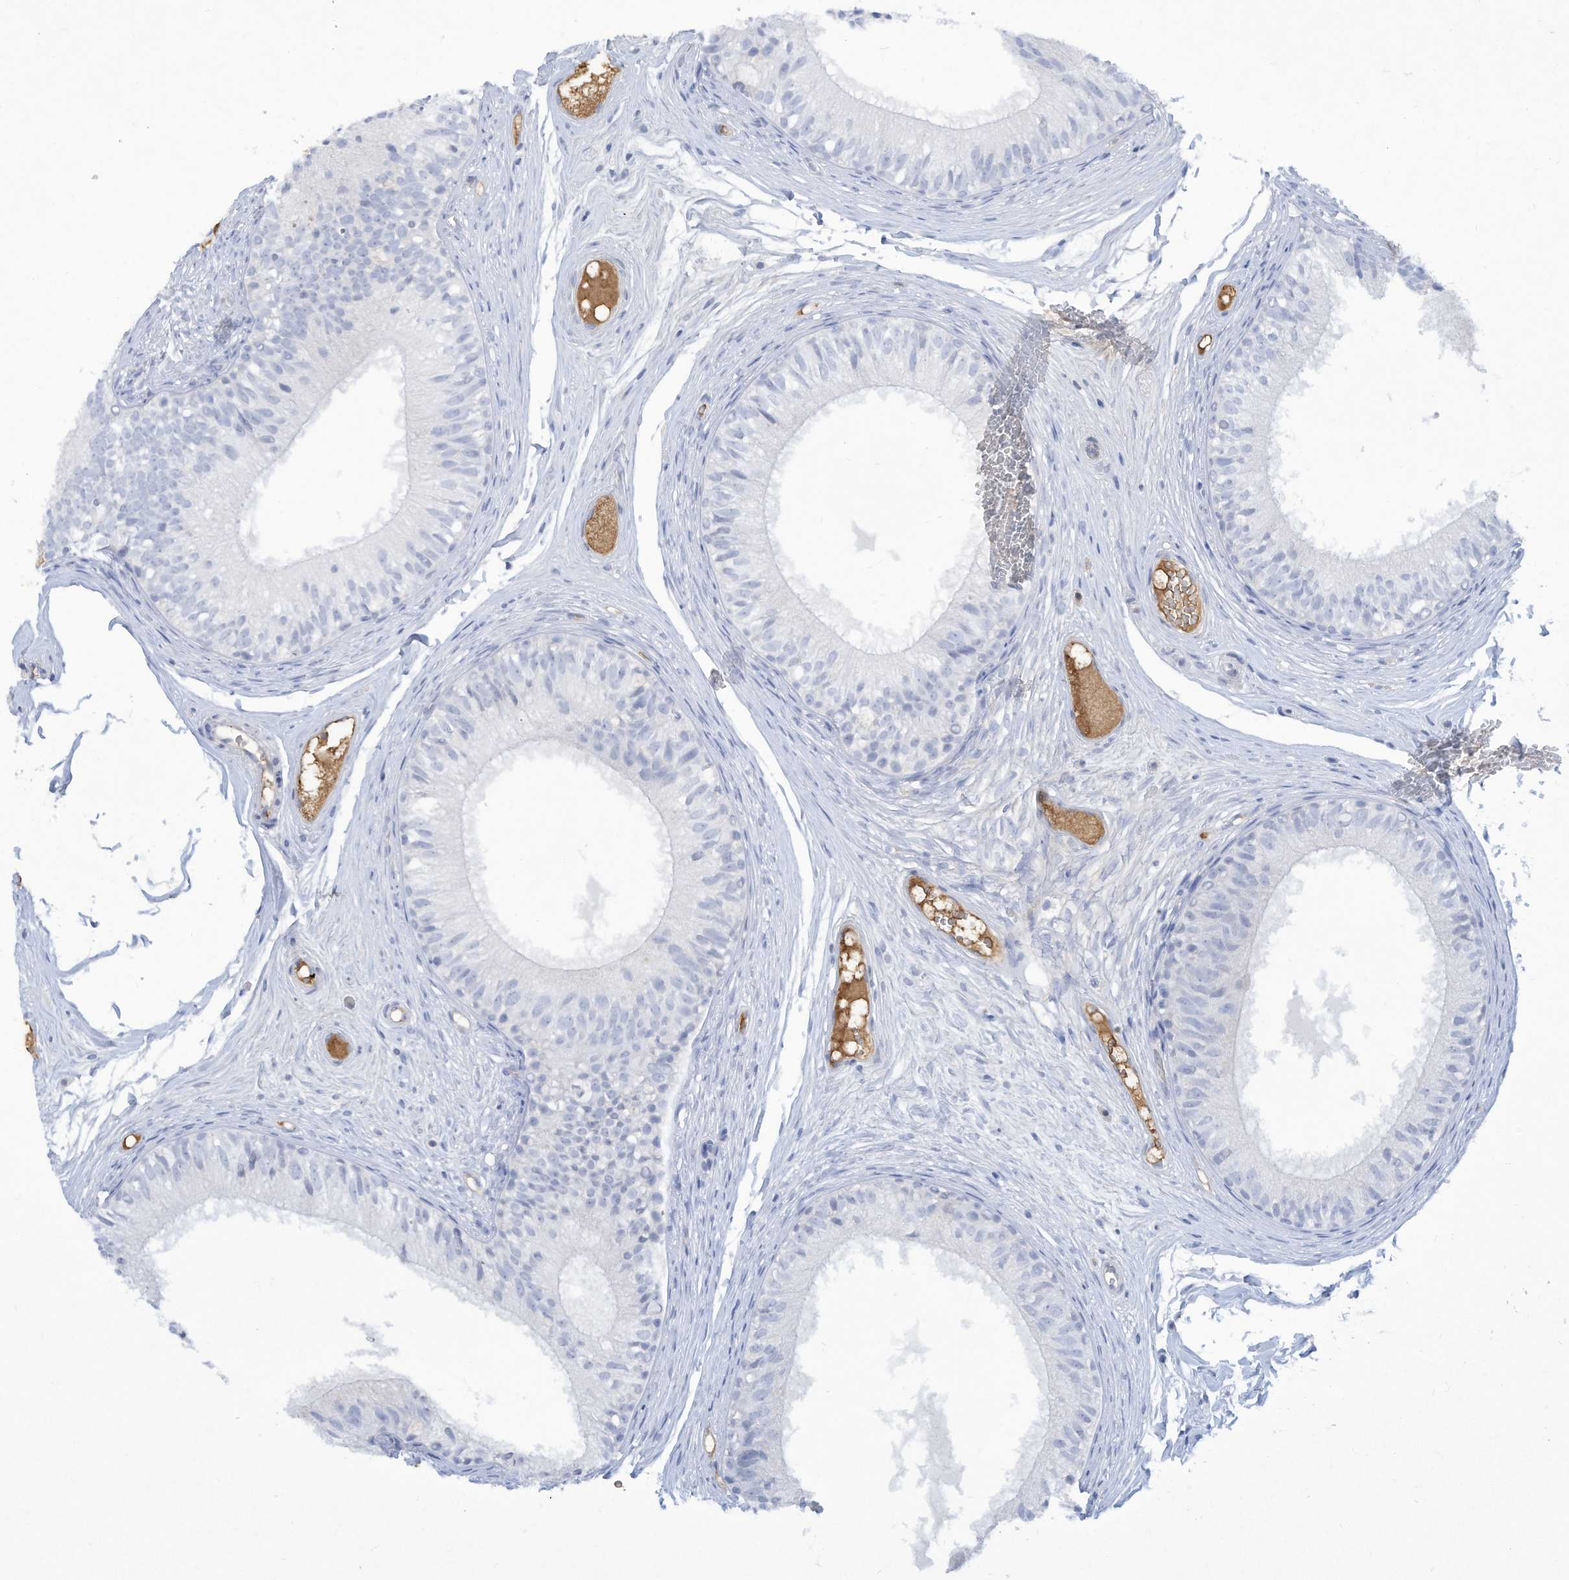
{"staining": {"intensity": "weak", "quantity": "<25%", "location": "cytoplasmic/membranous"}, "tissue": "epididymis", "cell_type": "Glandular cells", "image_type": "normal", "snomed": [{"axis": "morphology", "description": "Normal tissue, NOS"}, {"axis": "morphology", "description": "Seminoma in situ"}, {"axis": "topography", "description": "Testis"}, {"axis": "topography", "description": "Epididymis"}], "caption": "This is a histopathology image of immunohistochemistry staining of normal epididymis, which shows no staining in glandular cells.", "gene": "HAS3", "patient": {"sex": "male", "age": 28}}